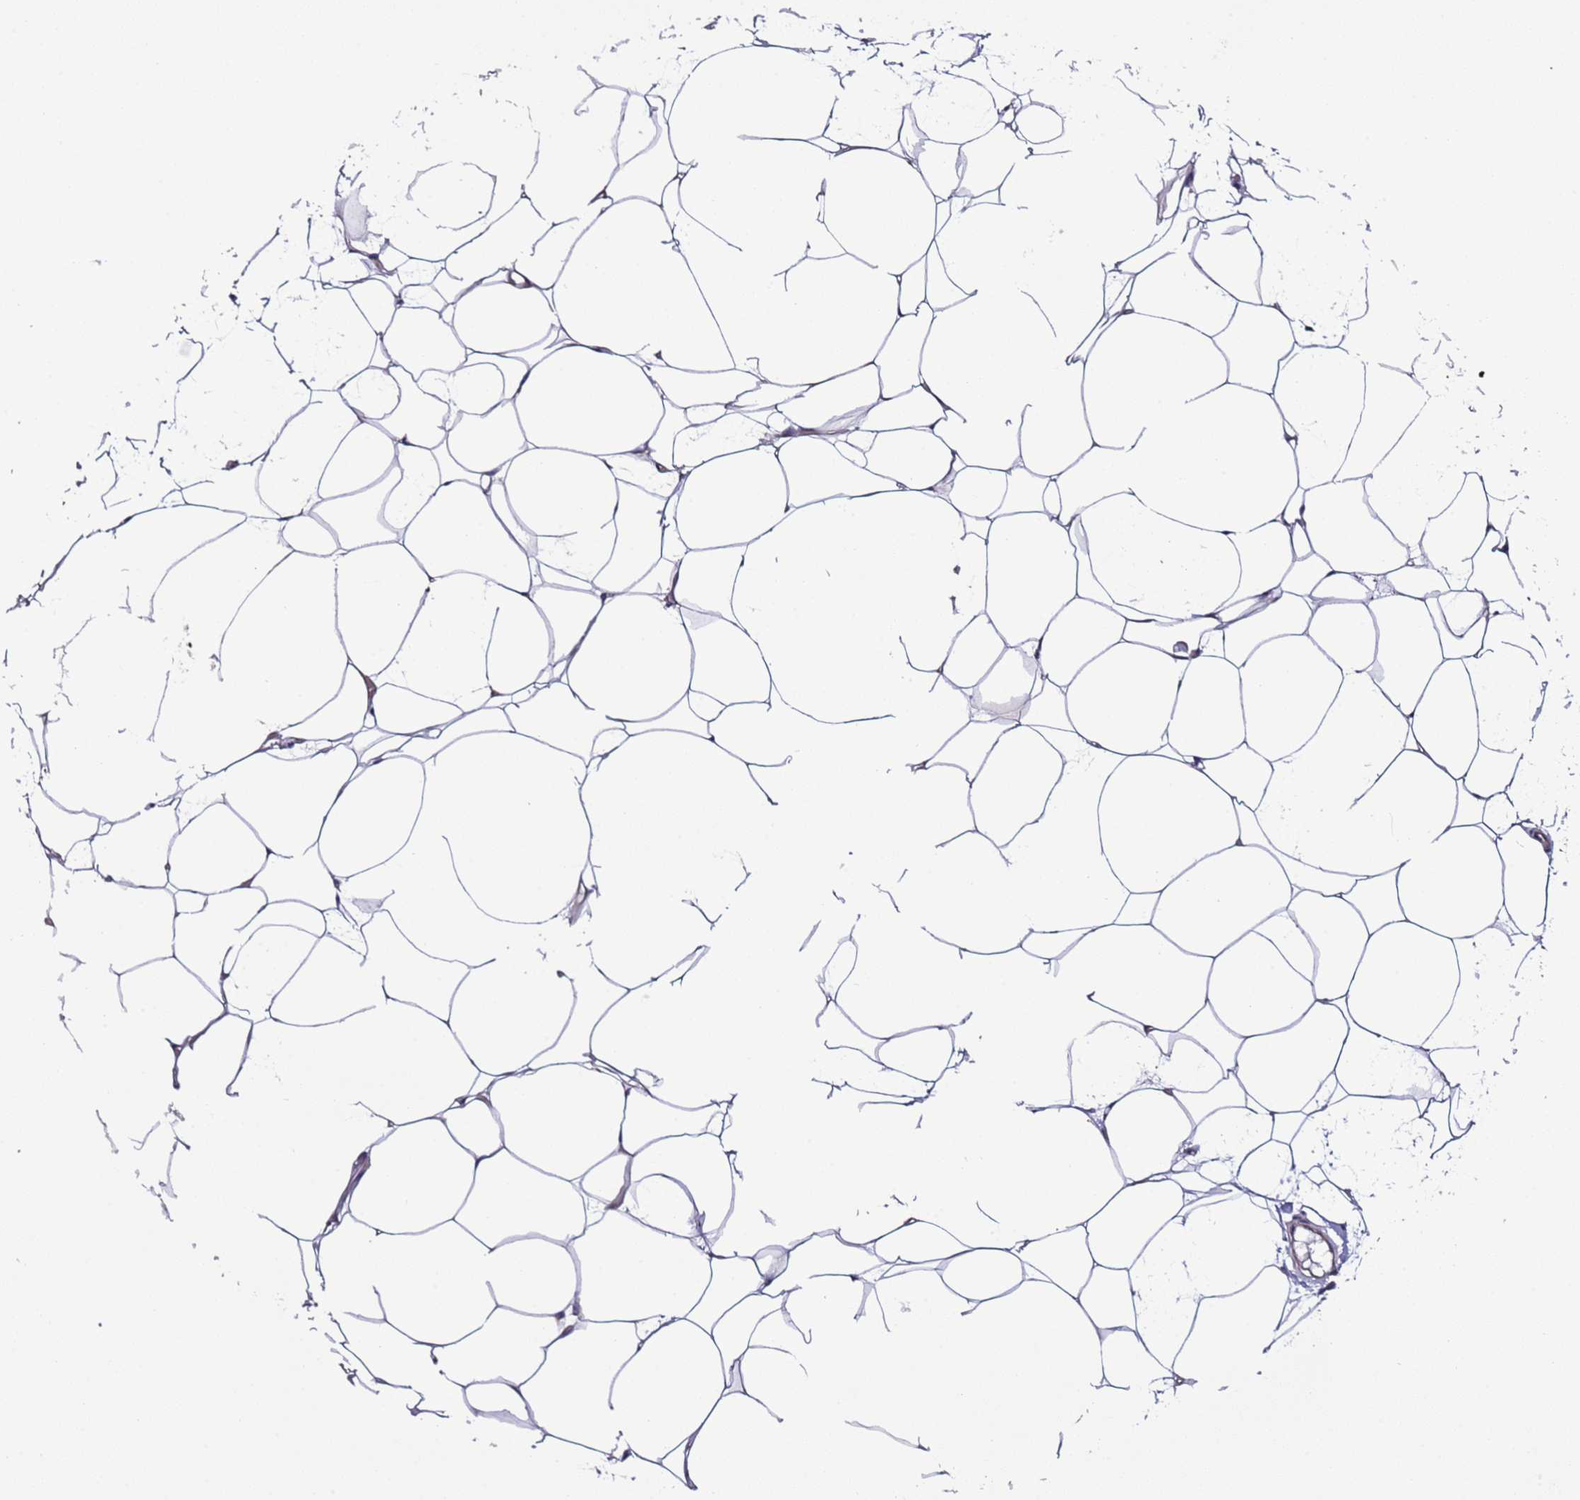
{"staining": {"intensity": "negative", "quantity": "none", "location": "none"}, "tissue": "adipose tissue", "cell_type": "Adipocytes", "image_type": "normal", "snomed": [{"axis": "morphology", "description": "Normal tissue, NOS"}, {"axis": "topography", "description": "Breast"}], "caption": "Adipocytes show no significant staining in benign adipose tissue.", "gene": "SPCS1", "patient": {"sex": "female", "age": 23}}